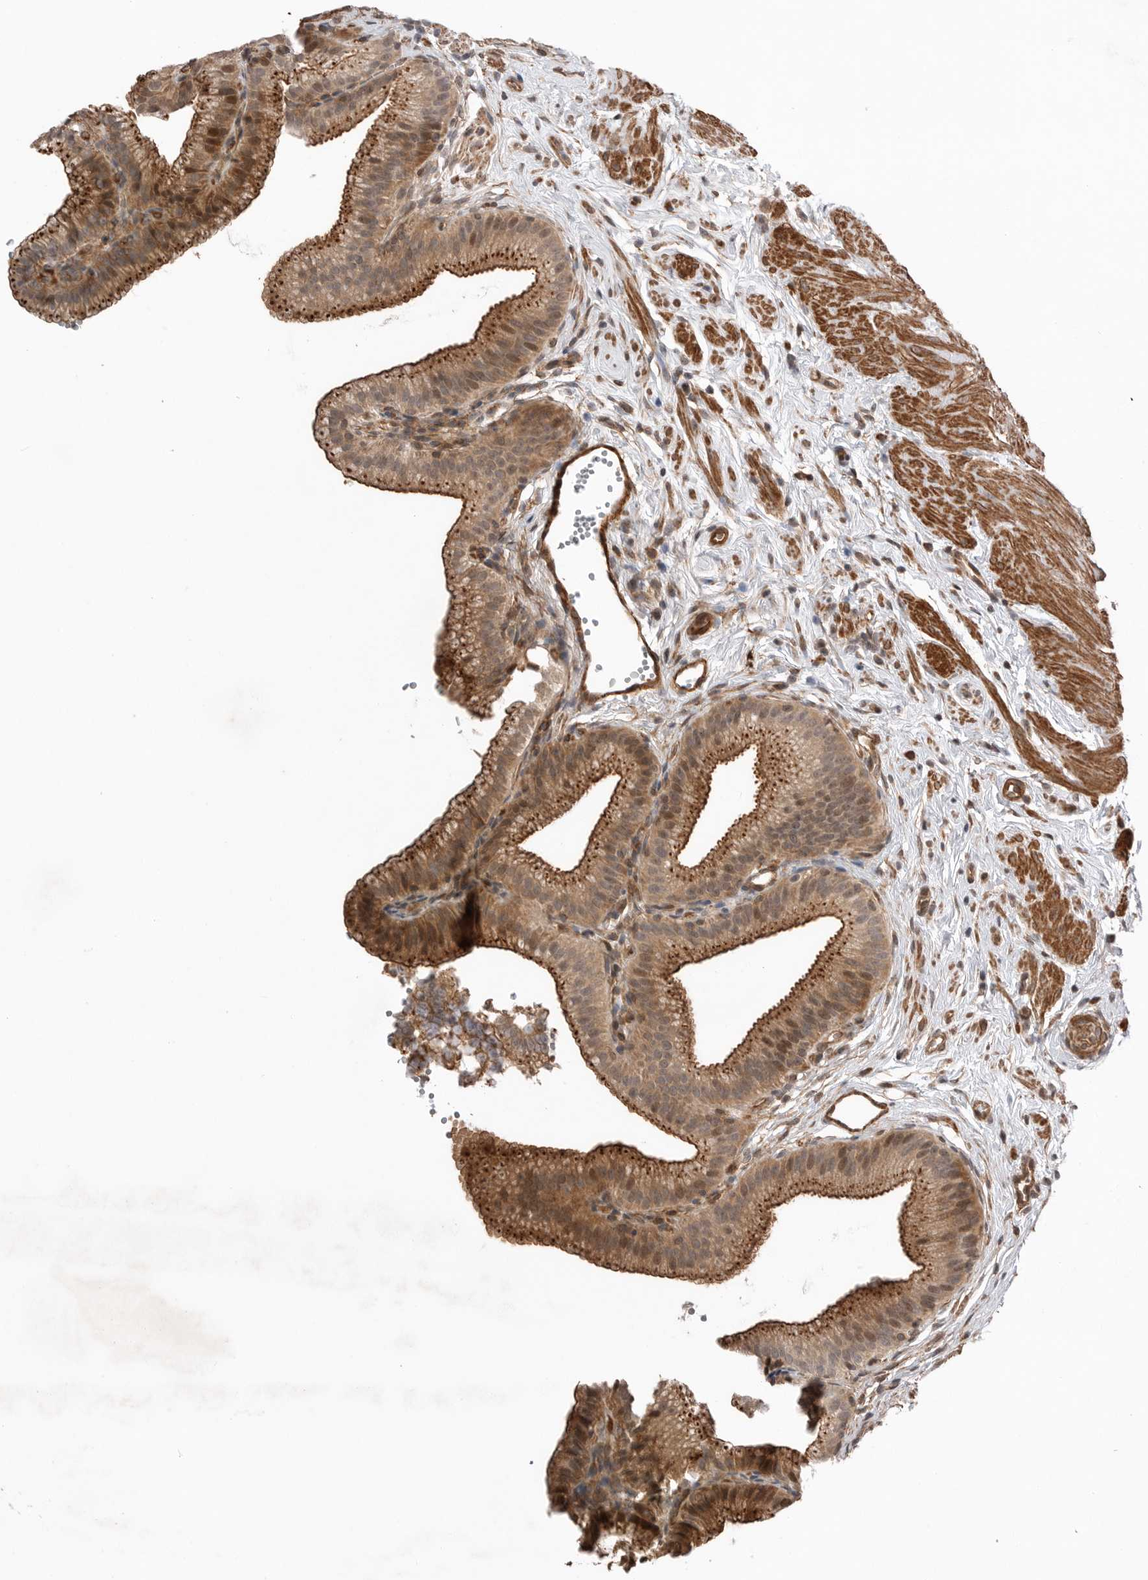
{"staining": {"intensity": "strong", "quantity": ">75%", "location": "cytoplasmic/membranous"}, "tissue": "gallbladder", "cell_type": "Glandular cells", "image_type": "normal", "snomed": [{"axis": "morphology", "description": "Normal tissue, NOS"}, {"axis": "topography", "description": "Gallbladder"}, {"axis": "topography", "description": "Peripheral nerve tissue"}], "caption": "Immunohistochemistry (IHC) micrograph of unremarkable human gallbladder stained for a protein (brown), which displays high levels of strong cytoplasmic/membranous staining in about >75% of glandular cells.", "gene": "PEAK1", "patient": {"sex": "male", "age": 38}}